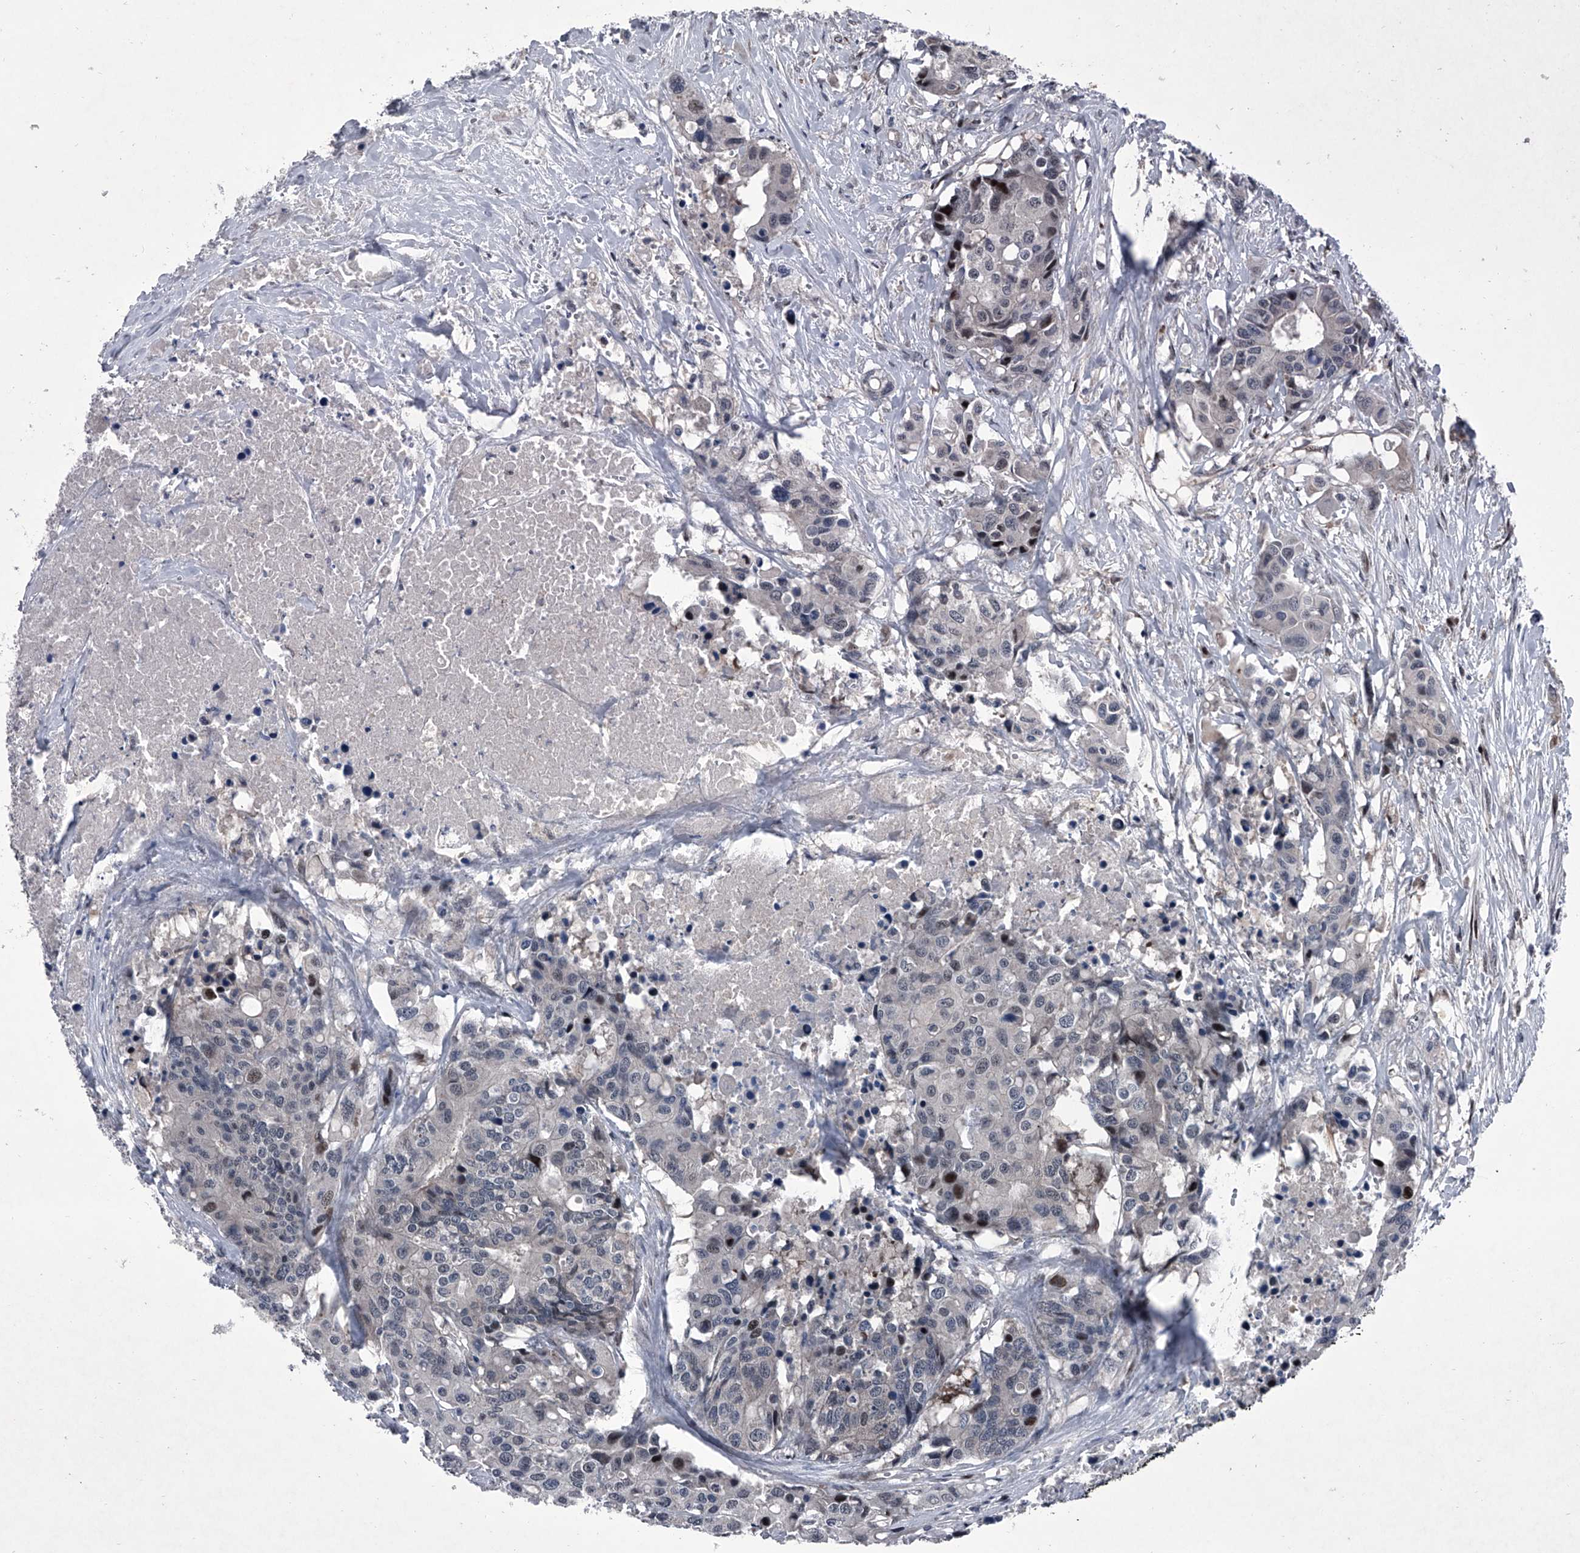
{"staining": {"intensity": "negative", "quantity": "none", "location": "none"}, "tissue": "colorectal cancer", "cell_type": "Tumor cells", "image_type": "cancer", "snomed": [{"axis": "morphology", "description": "Adenocarcinoma, NOS"}, {"axis": "topography", "description": "Colon"}], "caption": "DAB (3,3'-diaminobenzidine) immunohistochemical staining of colorectal cancer reveals no significant staining in tumor cells. (Stains: DAB (3,3'-diaminobenzidine) immunohistochemistry (IHC) with hematoxylin counter stain, Microscopy: brightfield microscopy at high magnification).", "gene": "ELK4", "patient": {"sex": "male", "age": 77}}